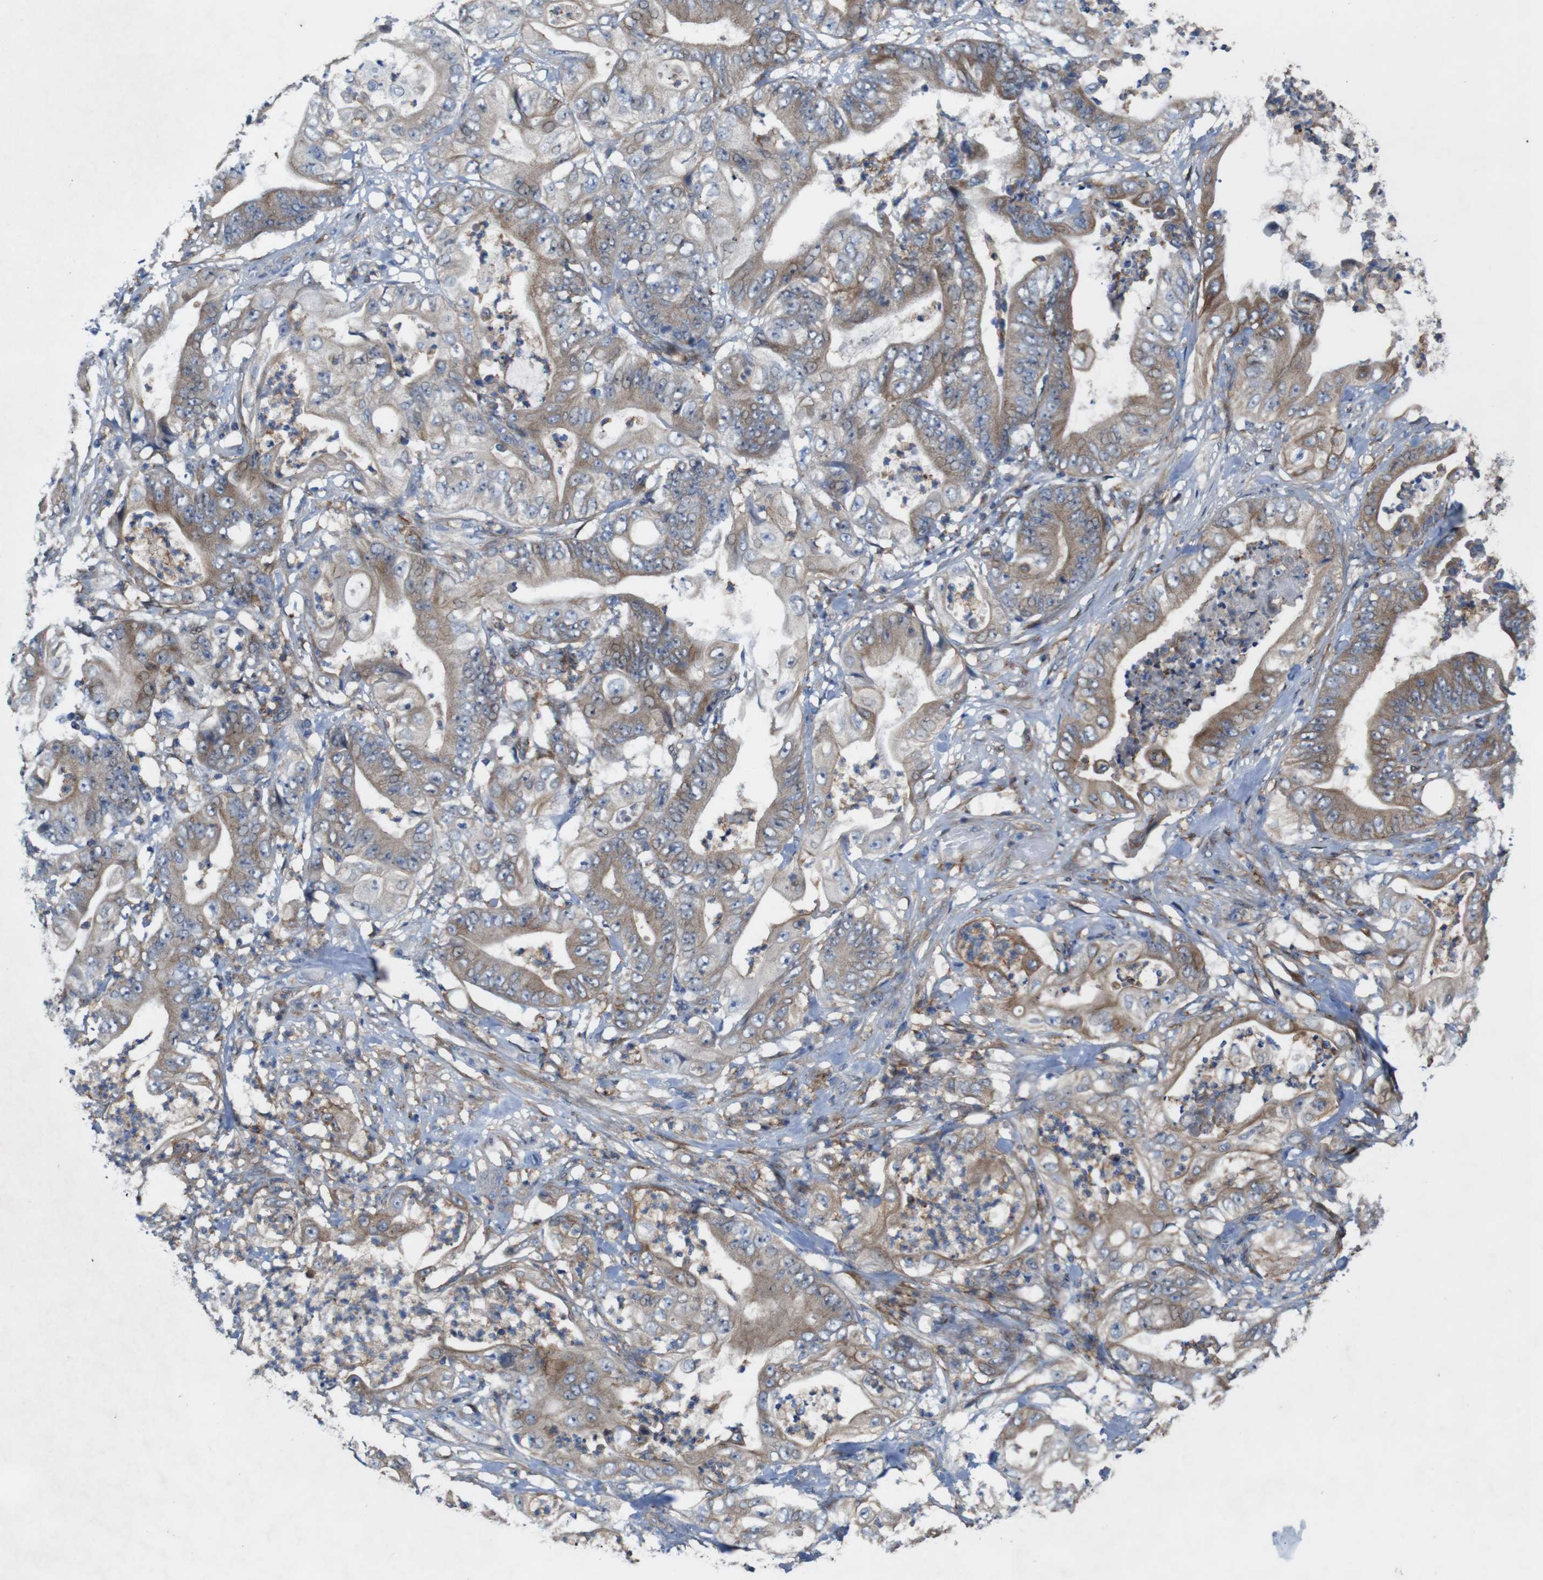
{"staining": {"intensity": "moderate", "quantity": ">75%", "location": "cytoplasmic/membranous"}, "tissue": "stomach cancer", "cell_type": "Tumor cells", "image_type": "cancer", "snomed": [{"axis": "morphology", "description": "Adenocarcinoma, NOS"}, {"axis": "topography", "description": "Stomach"}], "caption": "Protein staining shows moderate cytoplasmic/membranous positivity in about >75% of tumor cells in stomach cancer.", "gene": "PTGER4", "patient": {"sex": "female", "age": 73}}